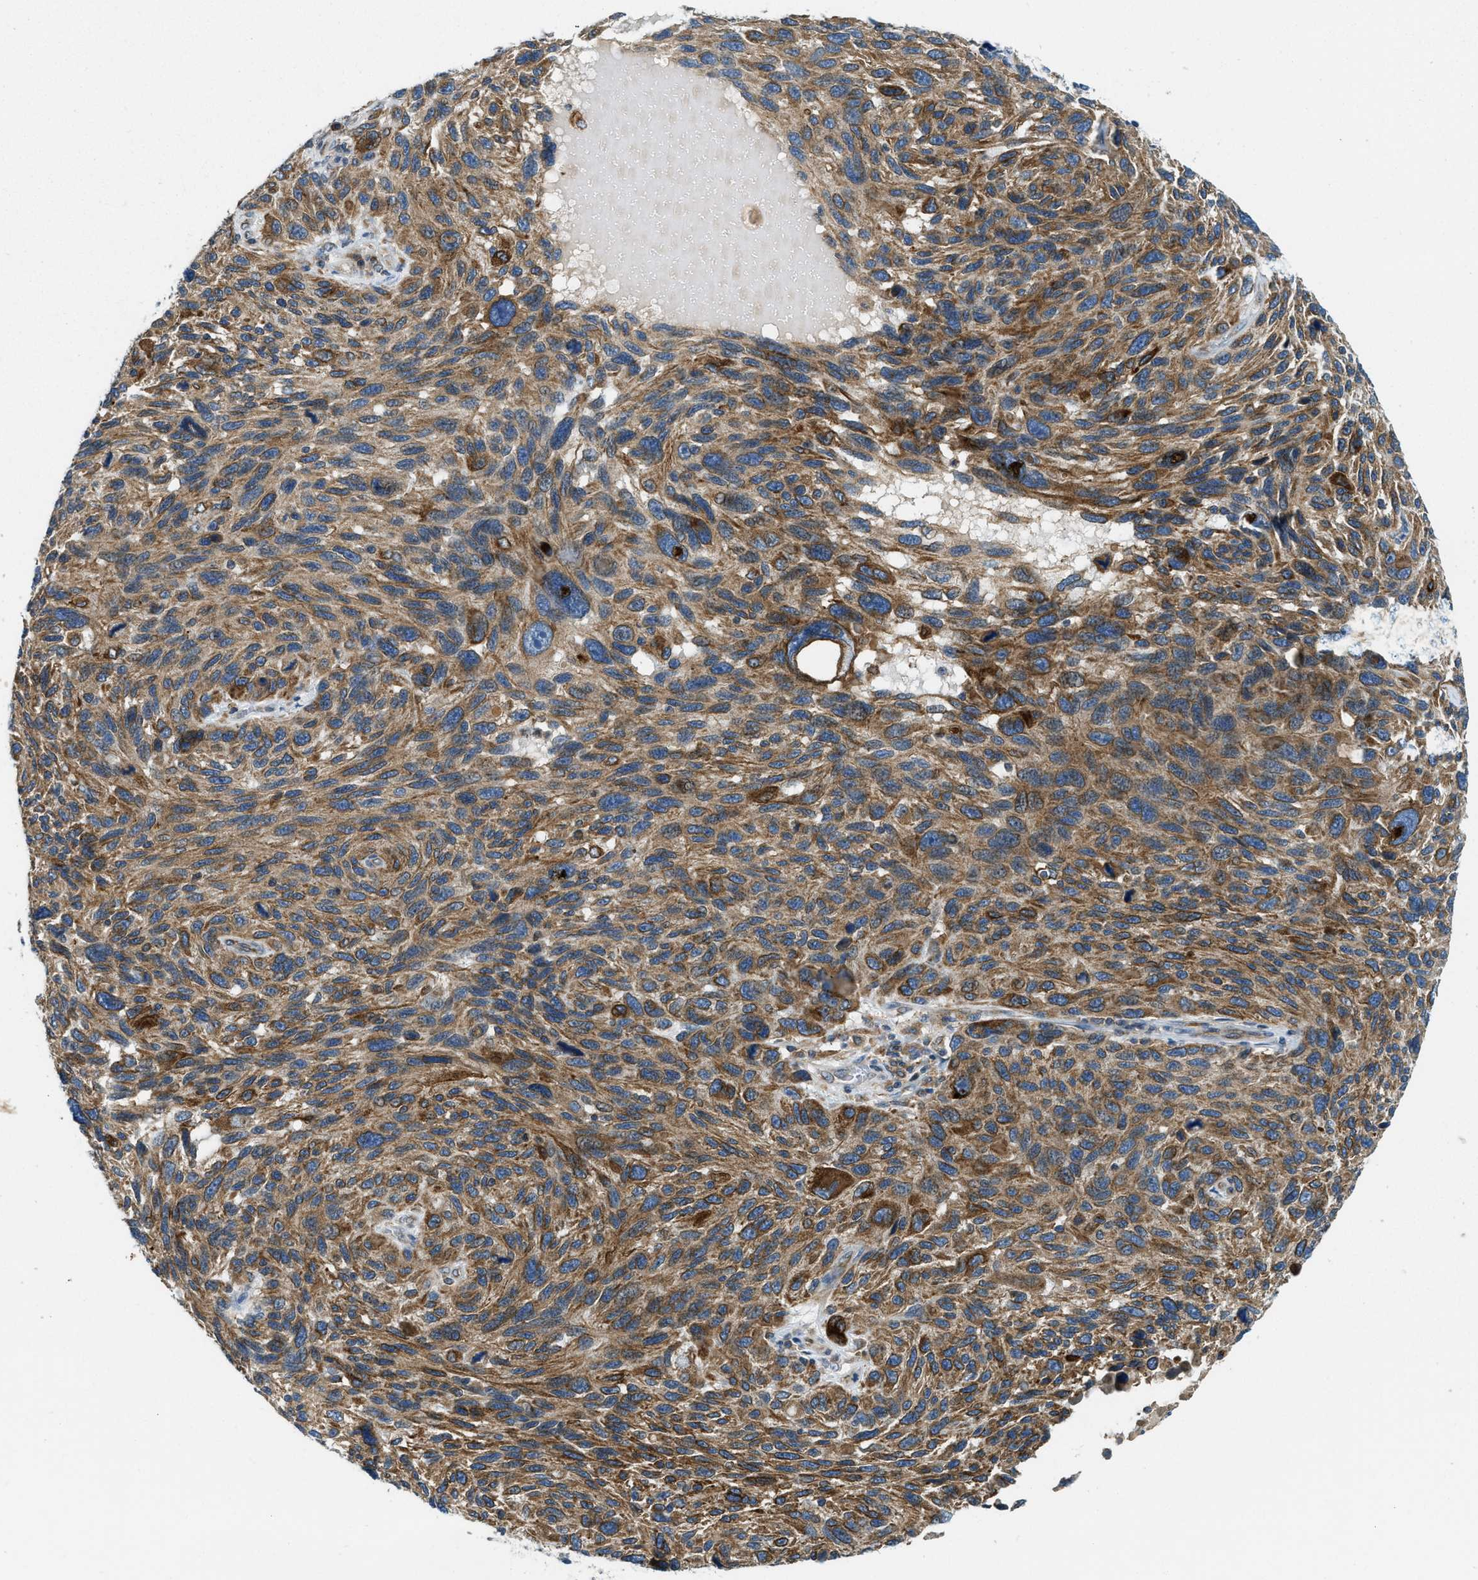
{"staining": {"intensity": "moderate", "quantity": ">75%", "location": "cytoplasmic/membranous"}, "tissue": "melanoma", "cell_type": "Tumor cells", "image_type": "cancer", "snomed": [{"axis": "morphology", "description": "Malignant melanoma, NOS"}, {"axis": "topography", "description": "Skin"}], "caption": "This is an image of immunohistochemistry (IHC) staining of malignant melanoma, which shows moderate positivity in the cytoplasmic/membranous of tumor cells.", "gene": "BCAP31", "patient": {"sex": "male", "age": 53}}